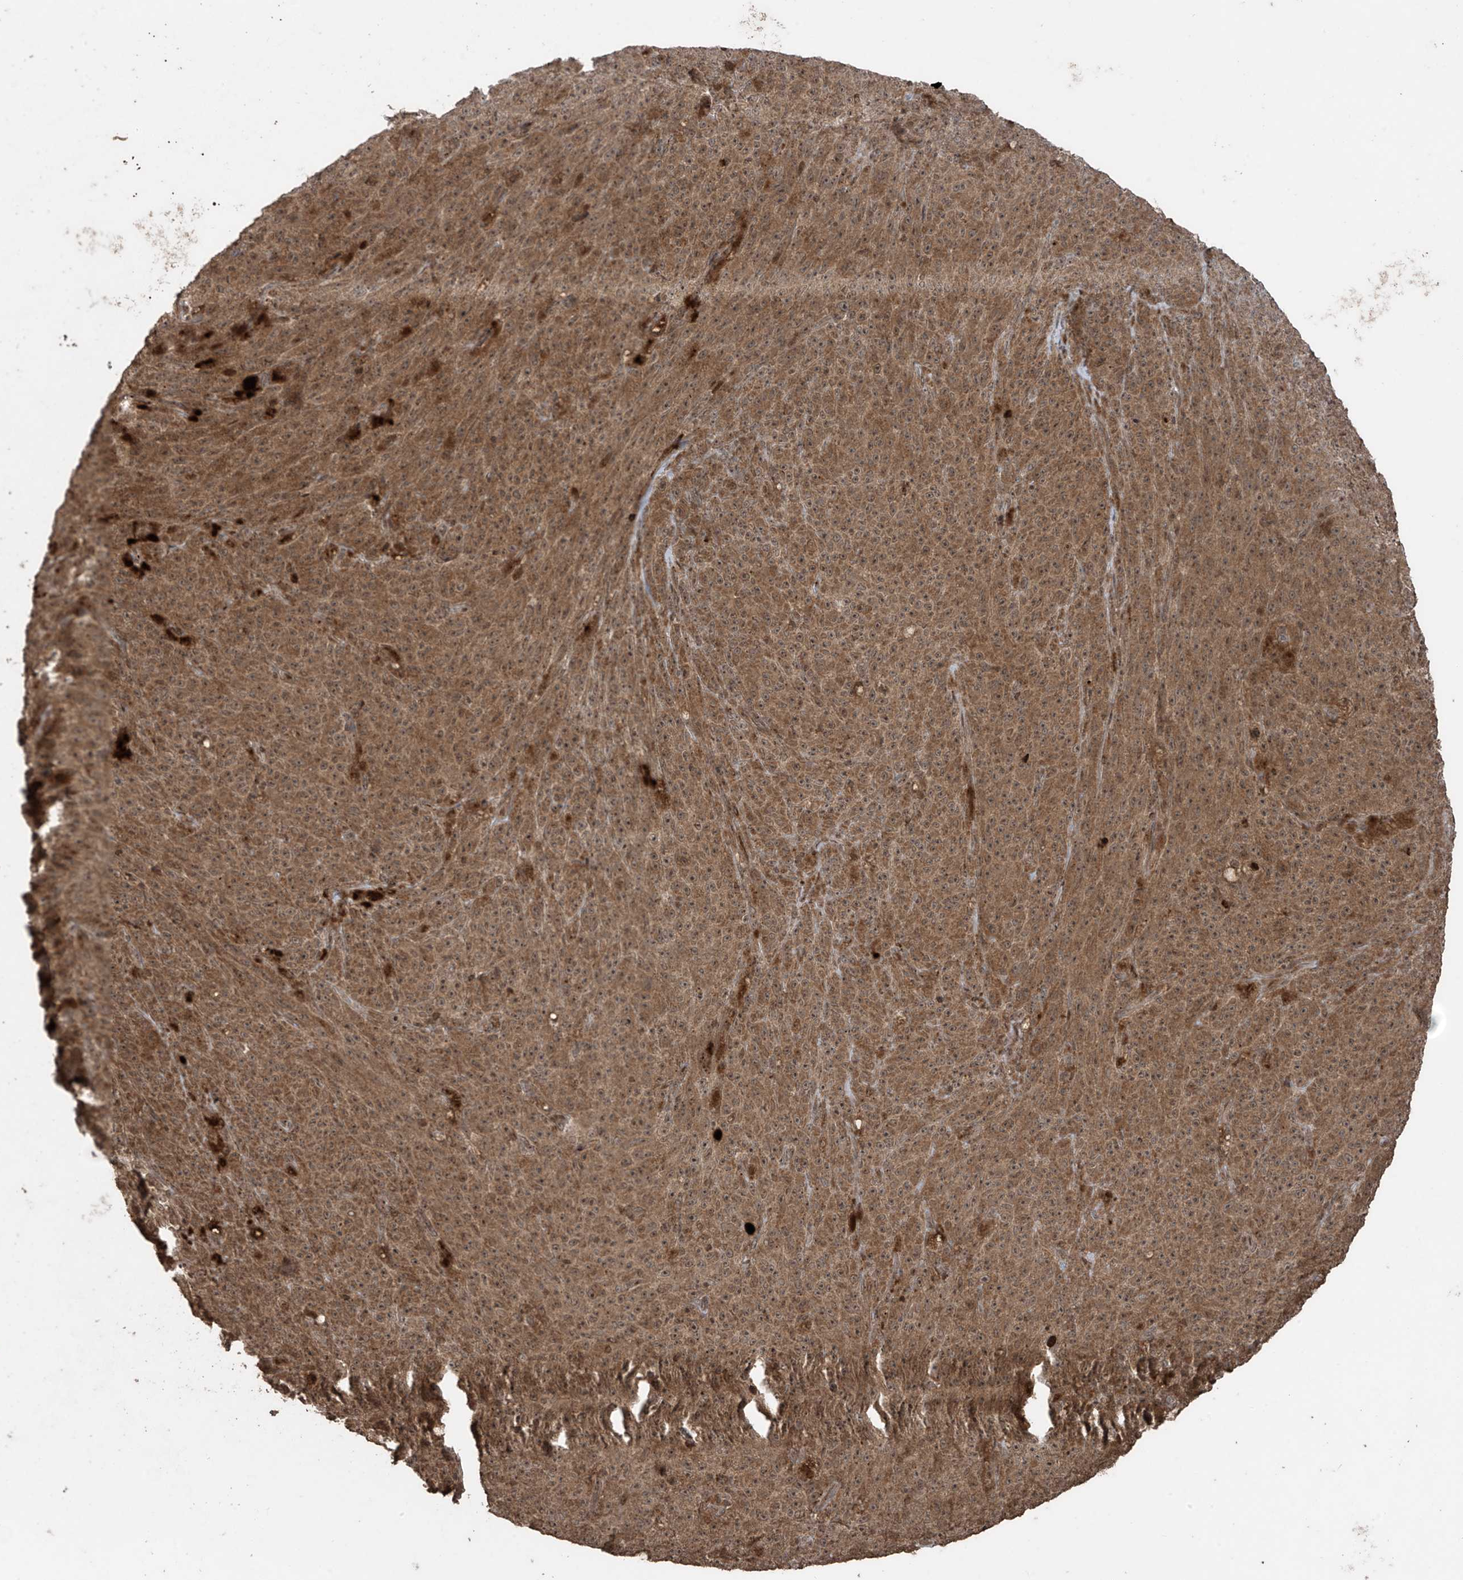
{"staining": {"intensity": "moderate", "quantity": ">75%", "location": "cytoplasmic/membranous"}, "tissue": "melanoma", "cell_type": "Tumor cells", "image_type": "cancer", "snomed": [{"axis": "morphology", "description": "Malignant melanoma, NOS"}, {"axis": "topography", "description": "Skin"}], "caption": "This photomicrograph displays immunohistochemistry (IHC) staining of melanoma, with medium moderate cytoplasmic/membranous staining in about >75% of tumor cells.", "gene": "PGPEP1", "patient": {"sex": "female", "age": 82}}